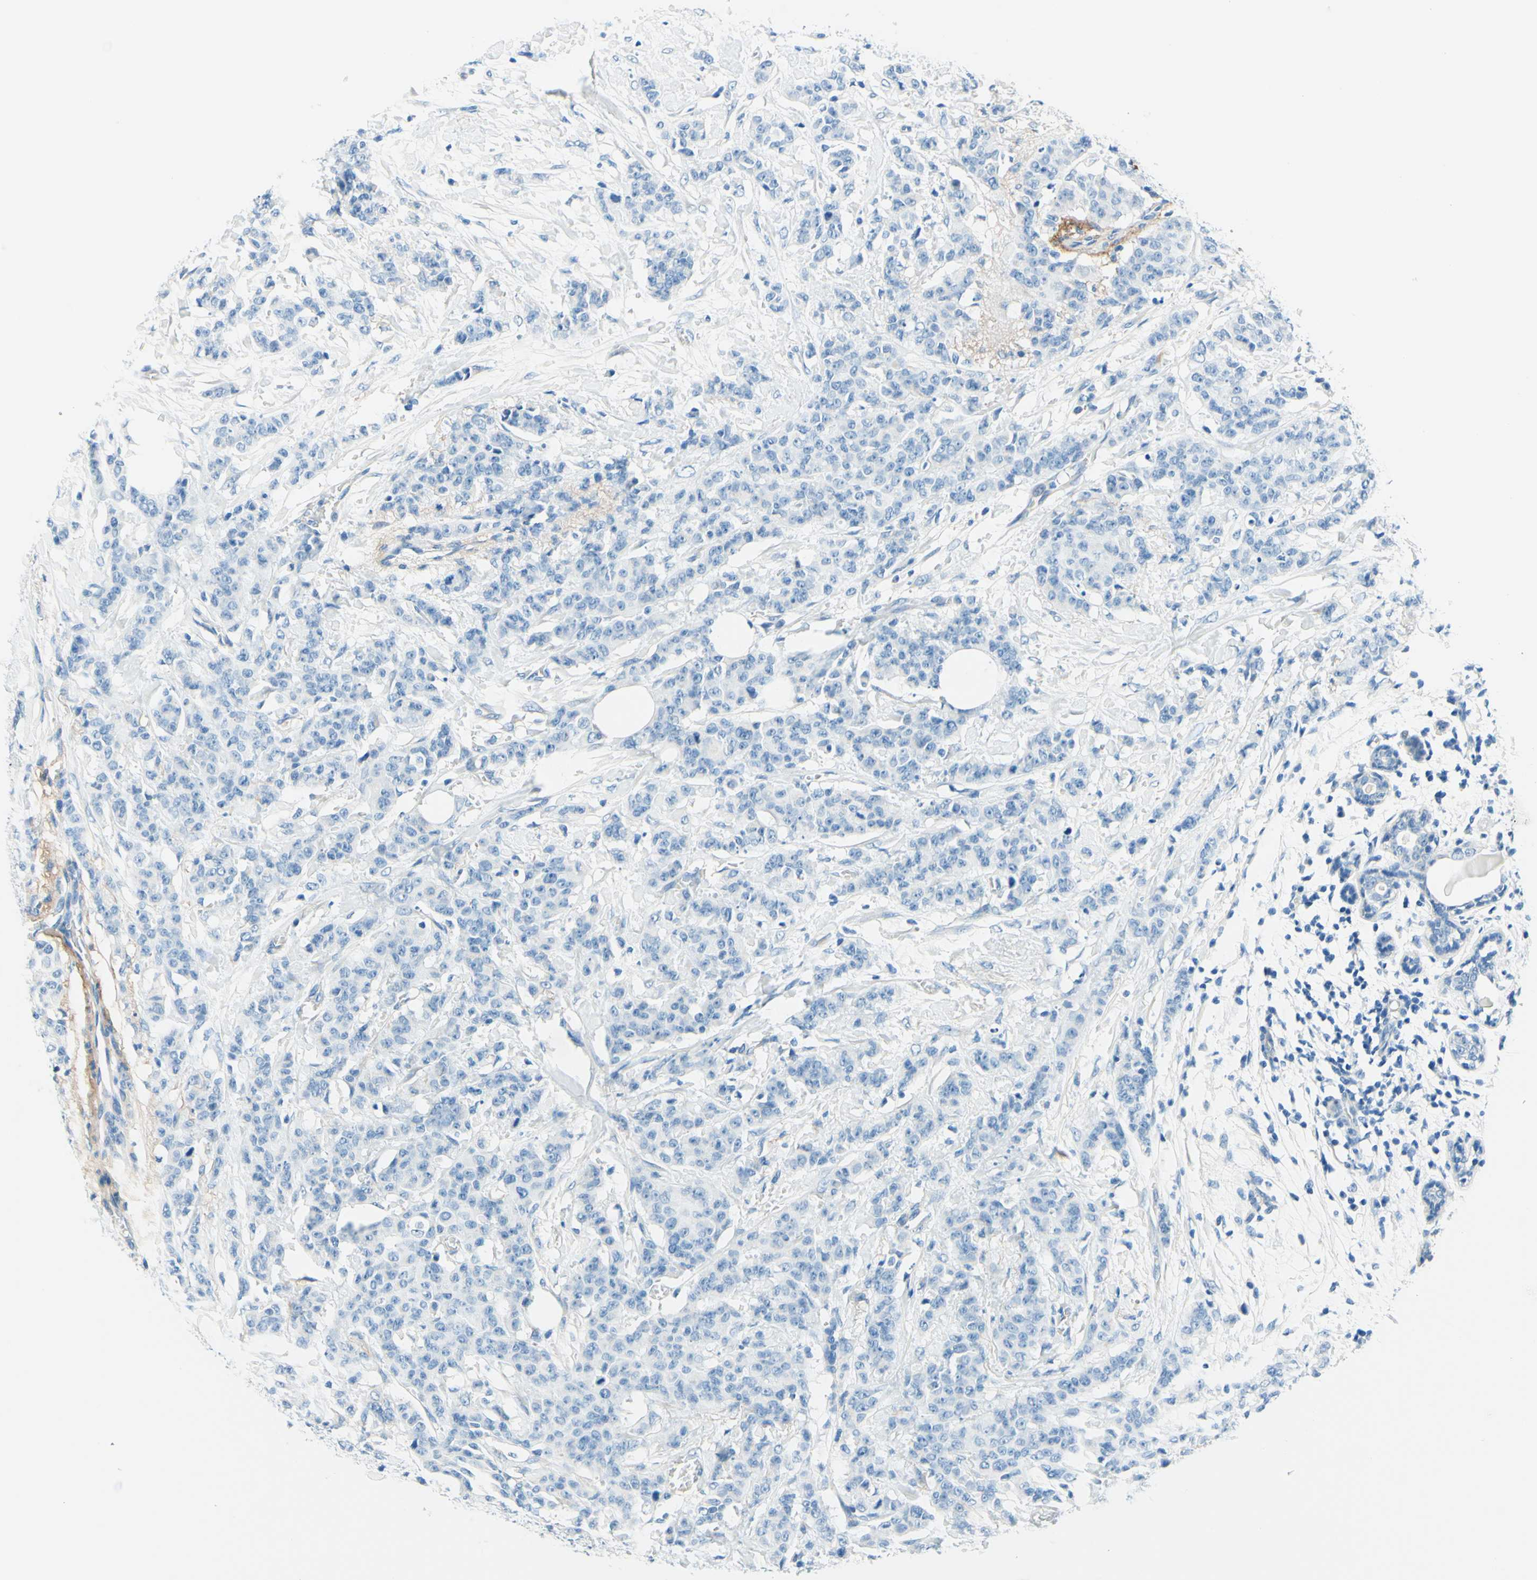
{"staining": {"intensity": "negative", "quantity": "none", "location": "none"}, "tissue": "breast cancer", "cell_type": "Tumor cells", "image_type": "cancer", "snomed": [{"axis": "morphology", "description": "Normal tissue, NOS"}, {"axis": "morphology", "description": "Duct carcinoma"}, {"axis": "topography", "description": "Breast"}], "caption": "DAB immunohistochemical staining of human breast cancer exhibits no significant staining in tumor cells. (Immunohistochemistry, brightfield microscopy, high magnification).", "gene": "PASD1", "patient": {"sex": "female", "age": 40}}